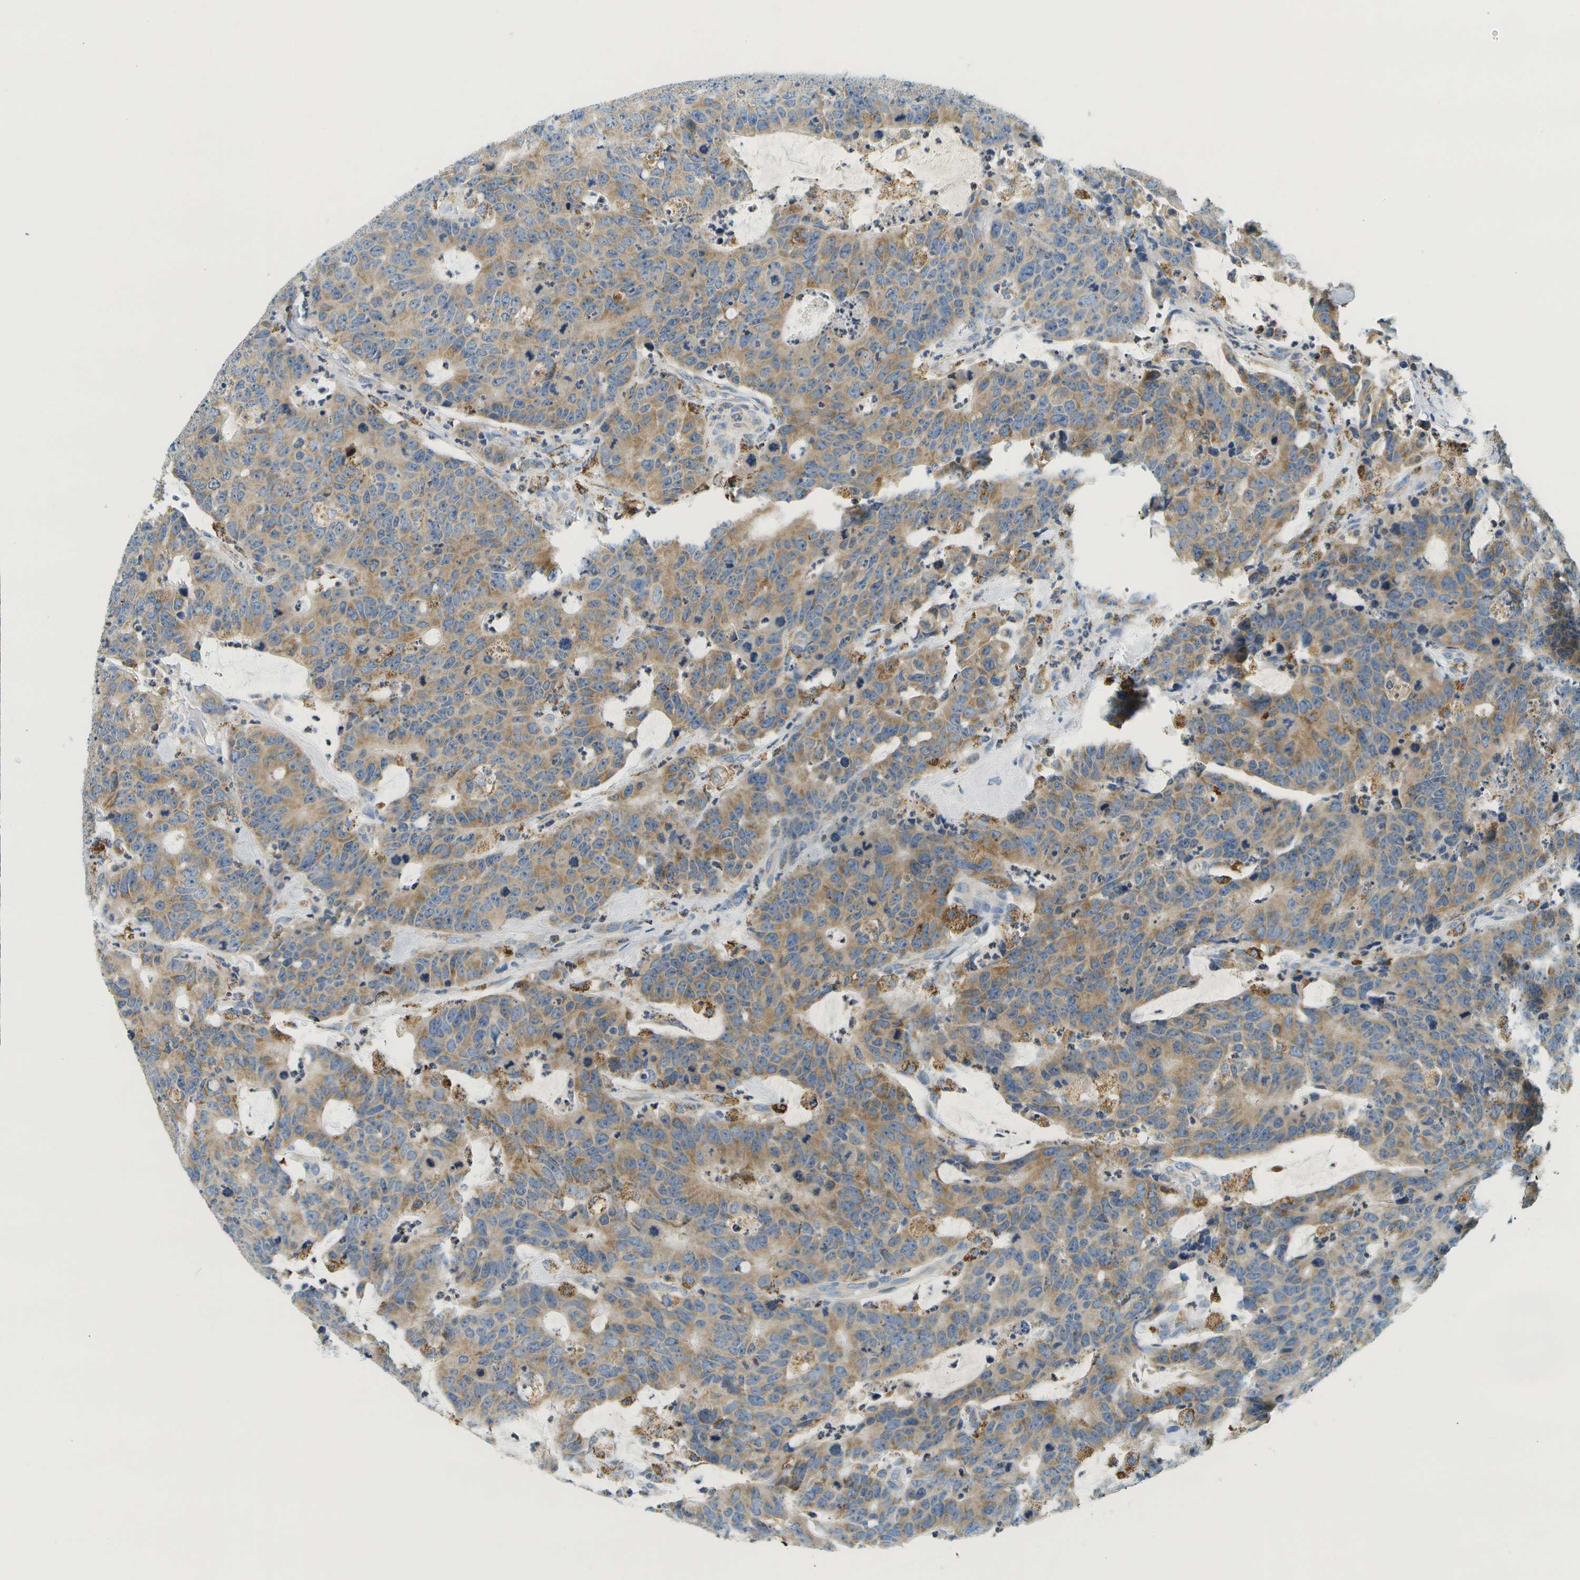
{"staining": {"intensity": "moderate", "quantity": ">75%", "location": "cytoplasmic/membranous"}, "tissue": "colorectal cancer", "cell_type": "Tumor cells", "image_type": "cancer", "snomed": [{"axis": "morphology", "description": "Adenocarcinoma, NOS"}, {"axis": "topography", "description": "Colon"}], "caption": "Protein positivity by immunohistochemistry (IHC) shows moderate cytoplasmic/membranous staining in approximately >75% of tumor cells in colorectal adenocarcinoma.", "gene": "HLCS", "patient": {"sex": "female", "age": 86}}